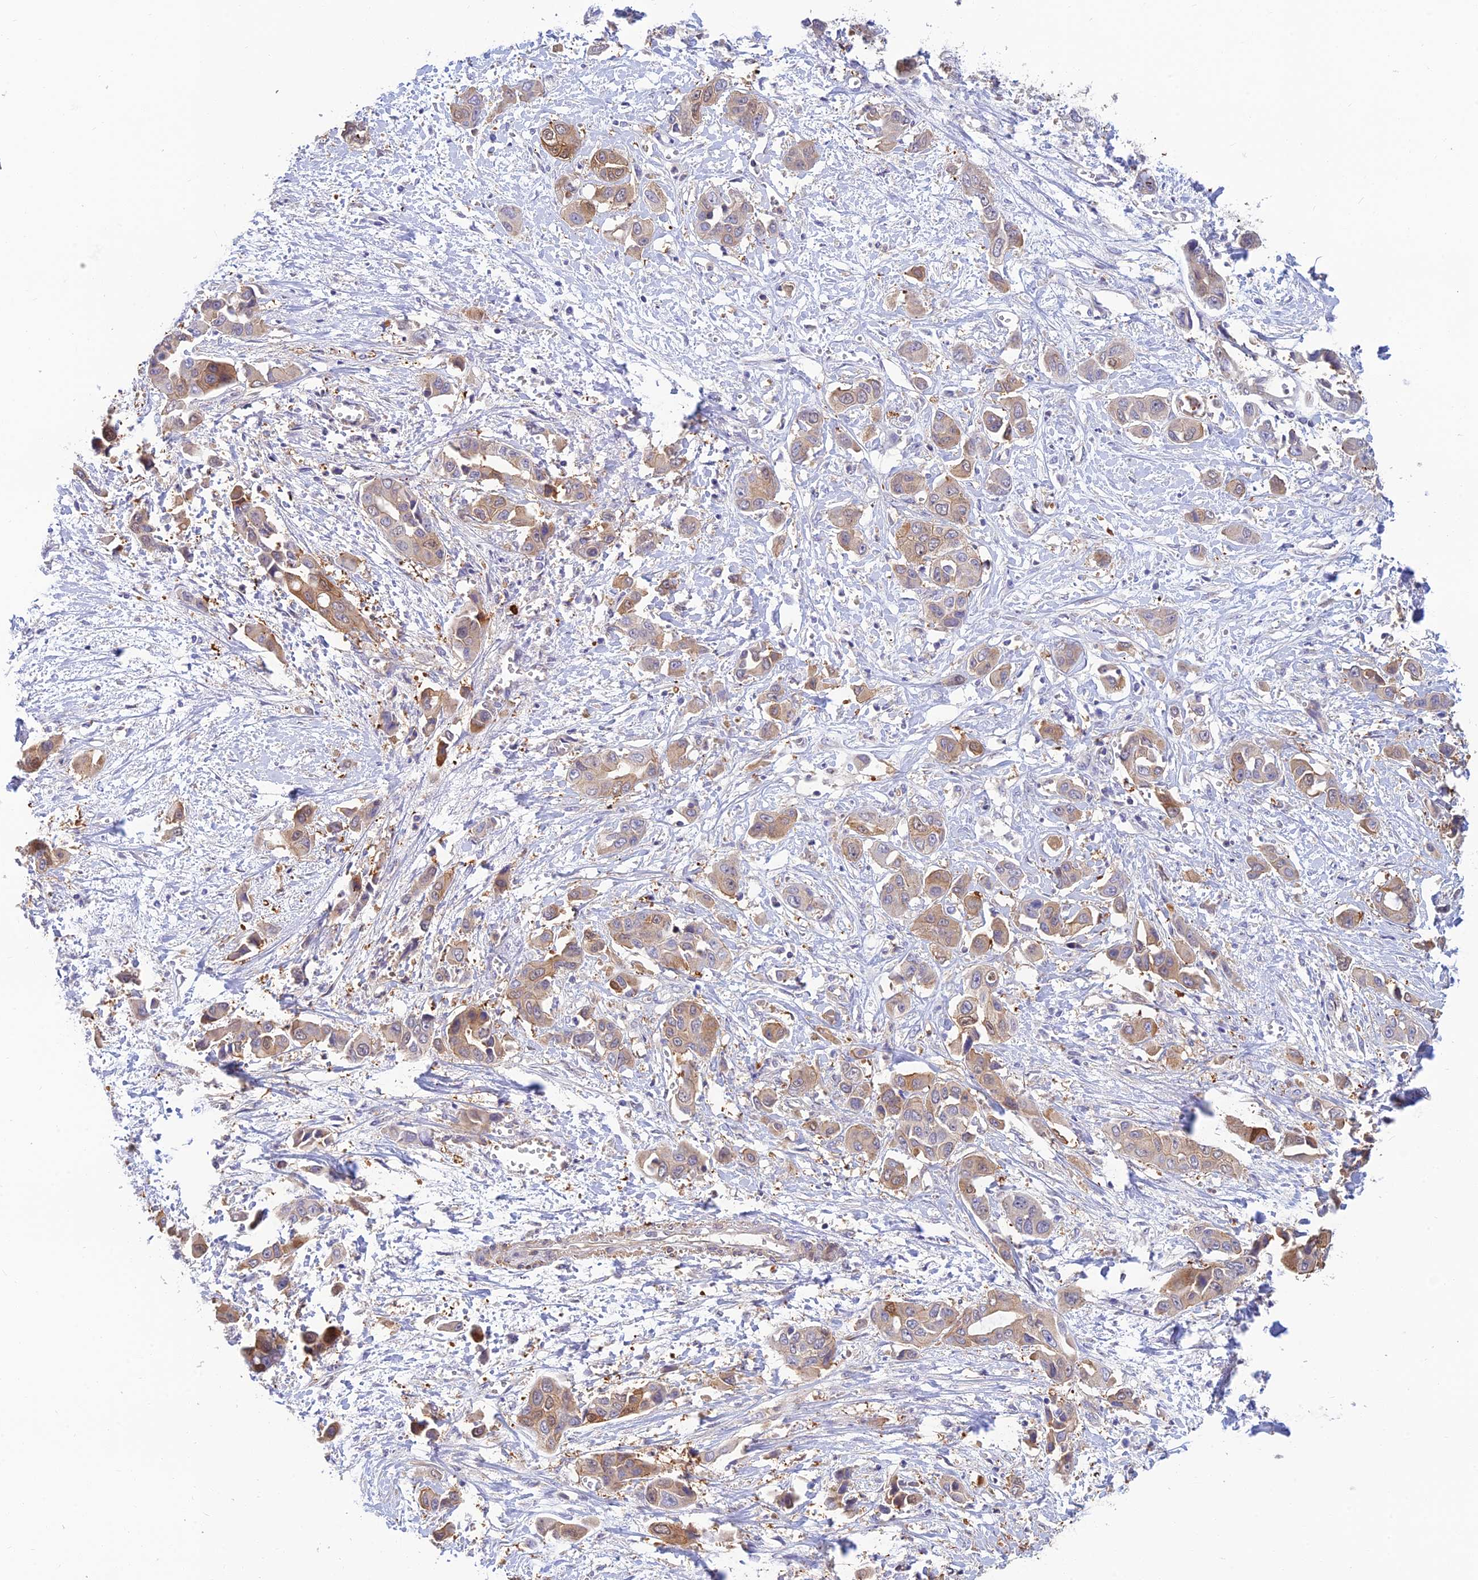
{"staining": {"intensity": "moderate", "quantity": "<25%", "location": "cytoplasmic/membranous"}, "tissue": "liver cancer", "cell_type": "Tumor cells", "image_type": "cancer", "snomed": [{"axis": "morphology", "description": "Cholangiocarcinoma"}, {"axis": "topography", "description": "Liver"}], "caption": "Immunohistochemical staining of human liver cancer (cholangiocarcinoma) shows moderate cytoplasmic/membranous protein staining in approximately <25% of tumor cells. The protein of interest is shown in brown color, while the nuclei are stained blue.", "gene": "PPP1R12C", "patient": {"sex": "female", "age": 52}}